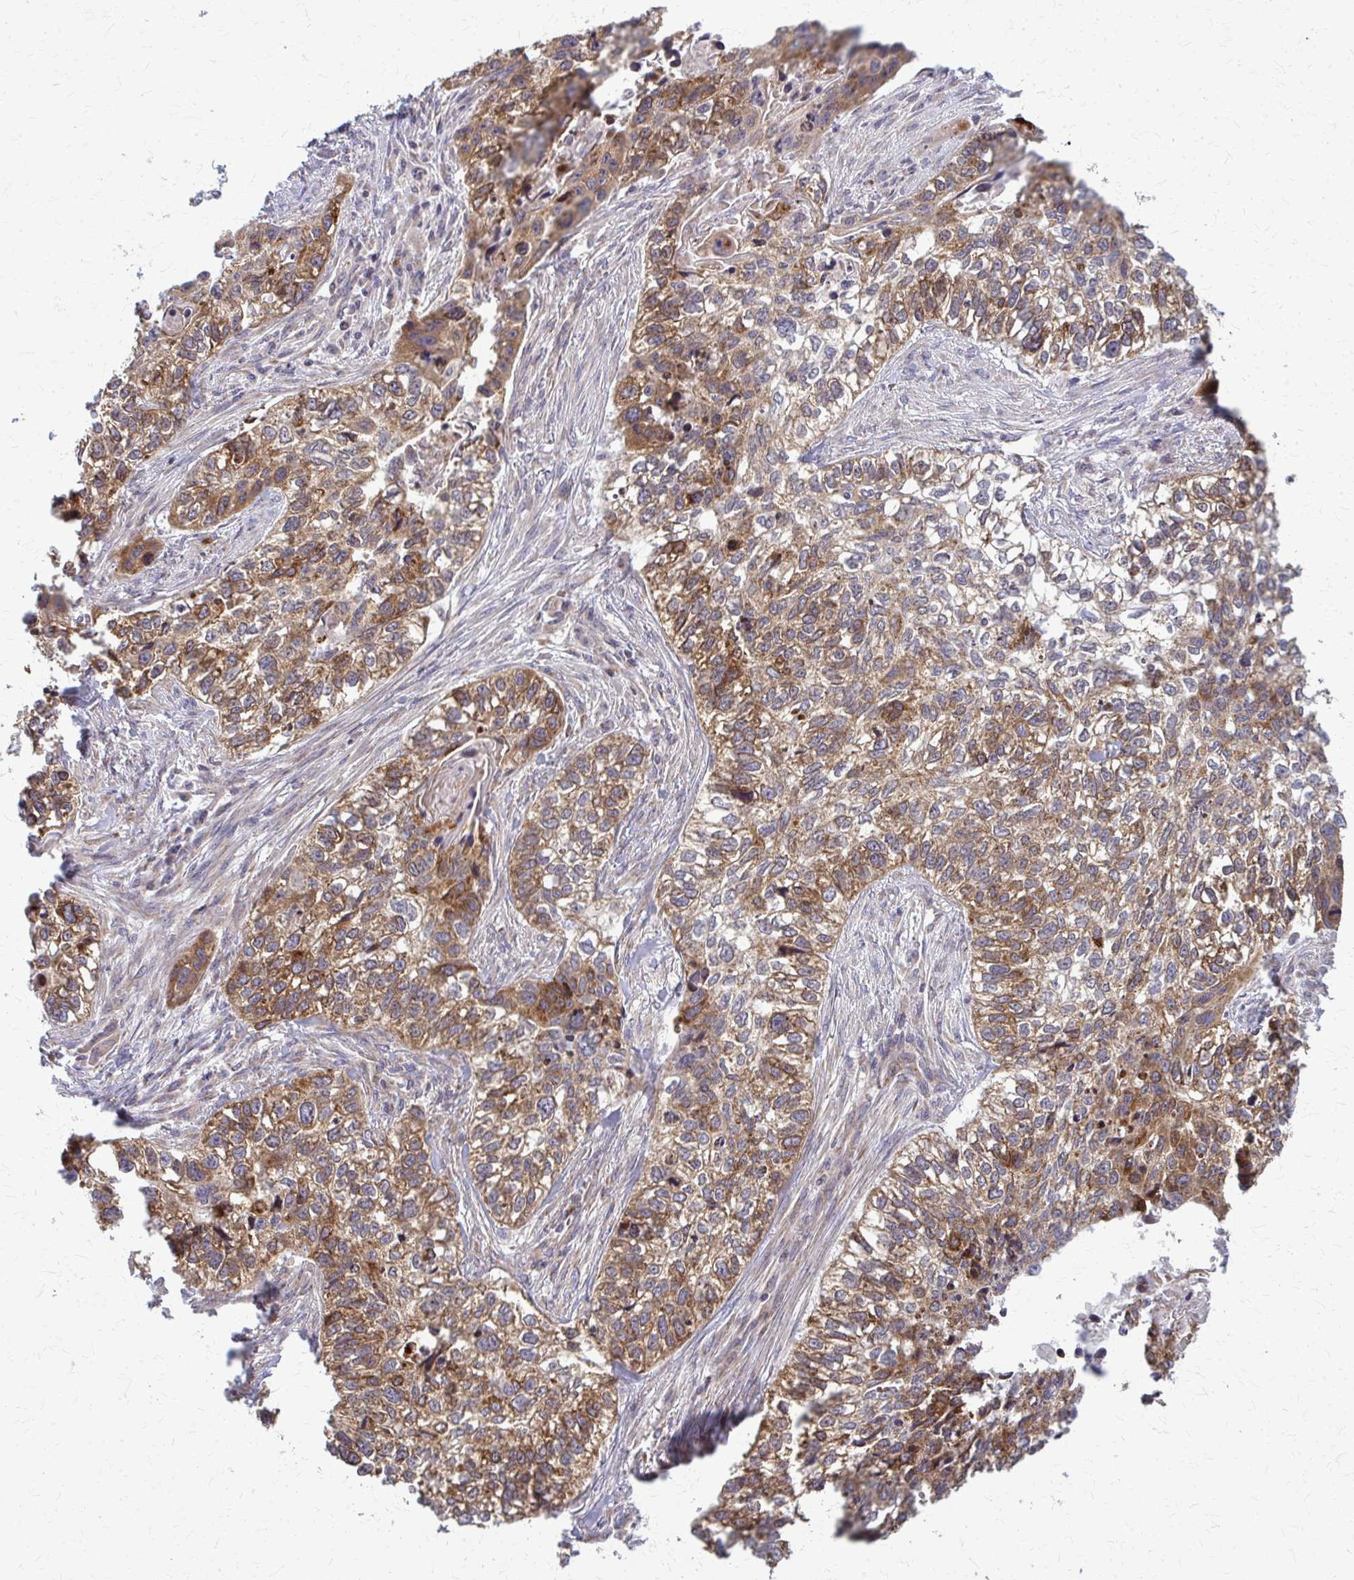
{"staining": {"intensity": "strong", "quantity": ">75%", "location": "cytoplasmic/membranous"}, "tissue": "lung cancer", "cell_type": "Tumor cells", "image_type": "cancer", "snomed": [{"axis": "morphology", "description": "Squamous cell carcinoma, NOS"}, {"axis": "topography", "description": "Lung"}], "caption": "DAB (3,3'-diaminobenzidine) immunohistochemical staining of lung cancer exhibits strong cytoplasmic/membranous protein expression in approximately >75% of tumor cells. Immunohistochemistry stains the protein in brown and the nuclei are stained blue.", "gene": "MCCC1", "patient": {"sex": "male", "age": 74}}